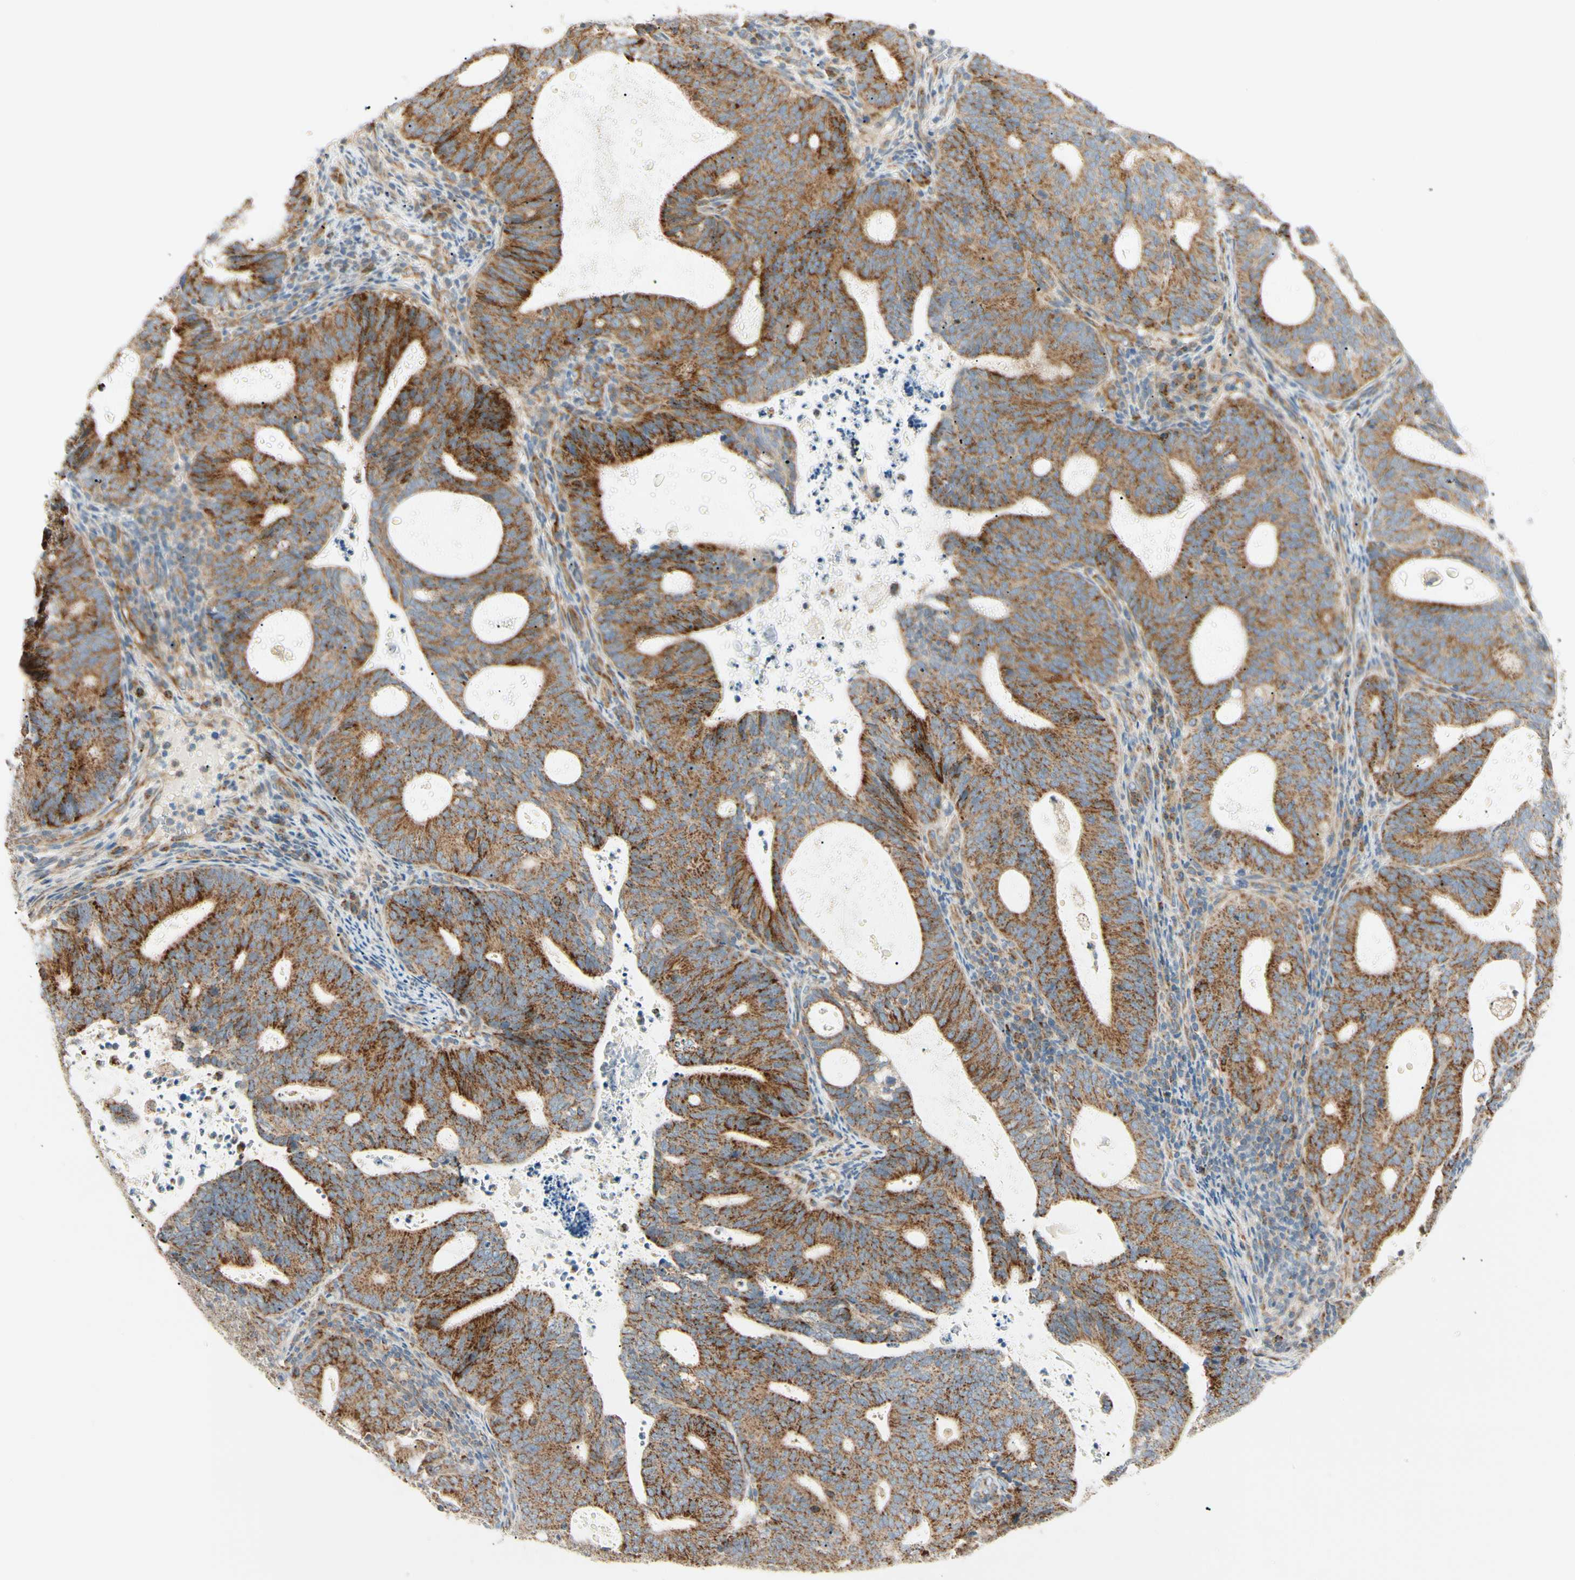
{"staining": {"intensity": "strong", "quantity": ">75%", "location": "cytoplasmic/membranous"}, "tissue": "endometrial cancer", "cell_type": "Tumor cells", "image_type": "cancer", "snomed": [{"axis": "morphology", "description": "Adenocarcinoma, NOS"}, {"axis": "topography", "description": "Uterus"}], "caption": "Immunohistochemical staining of human adenocarcinoma (endometrial) exhibits strong cytoplasmic/membranous protein positivity in about >75% of tumor cells.", "gene": "TBC1D10A", "patient": {"sex": "female", "age": 83}}